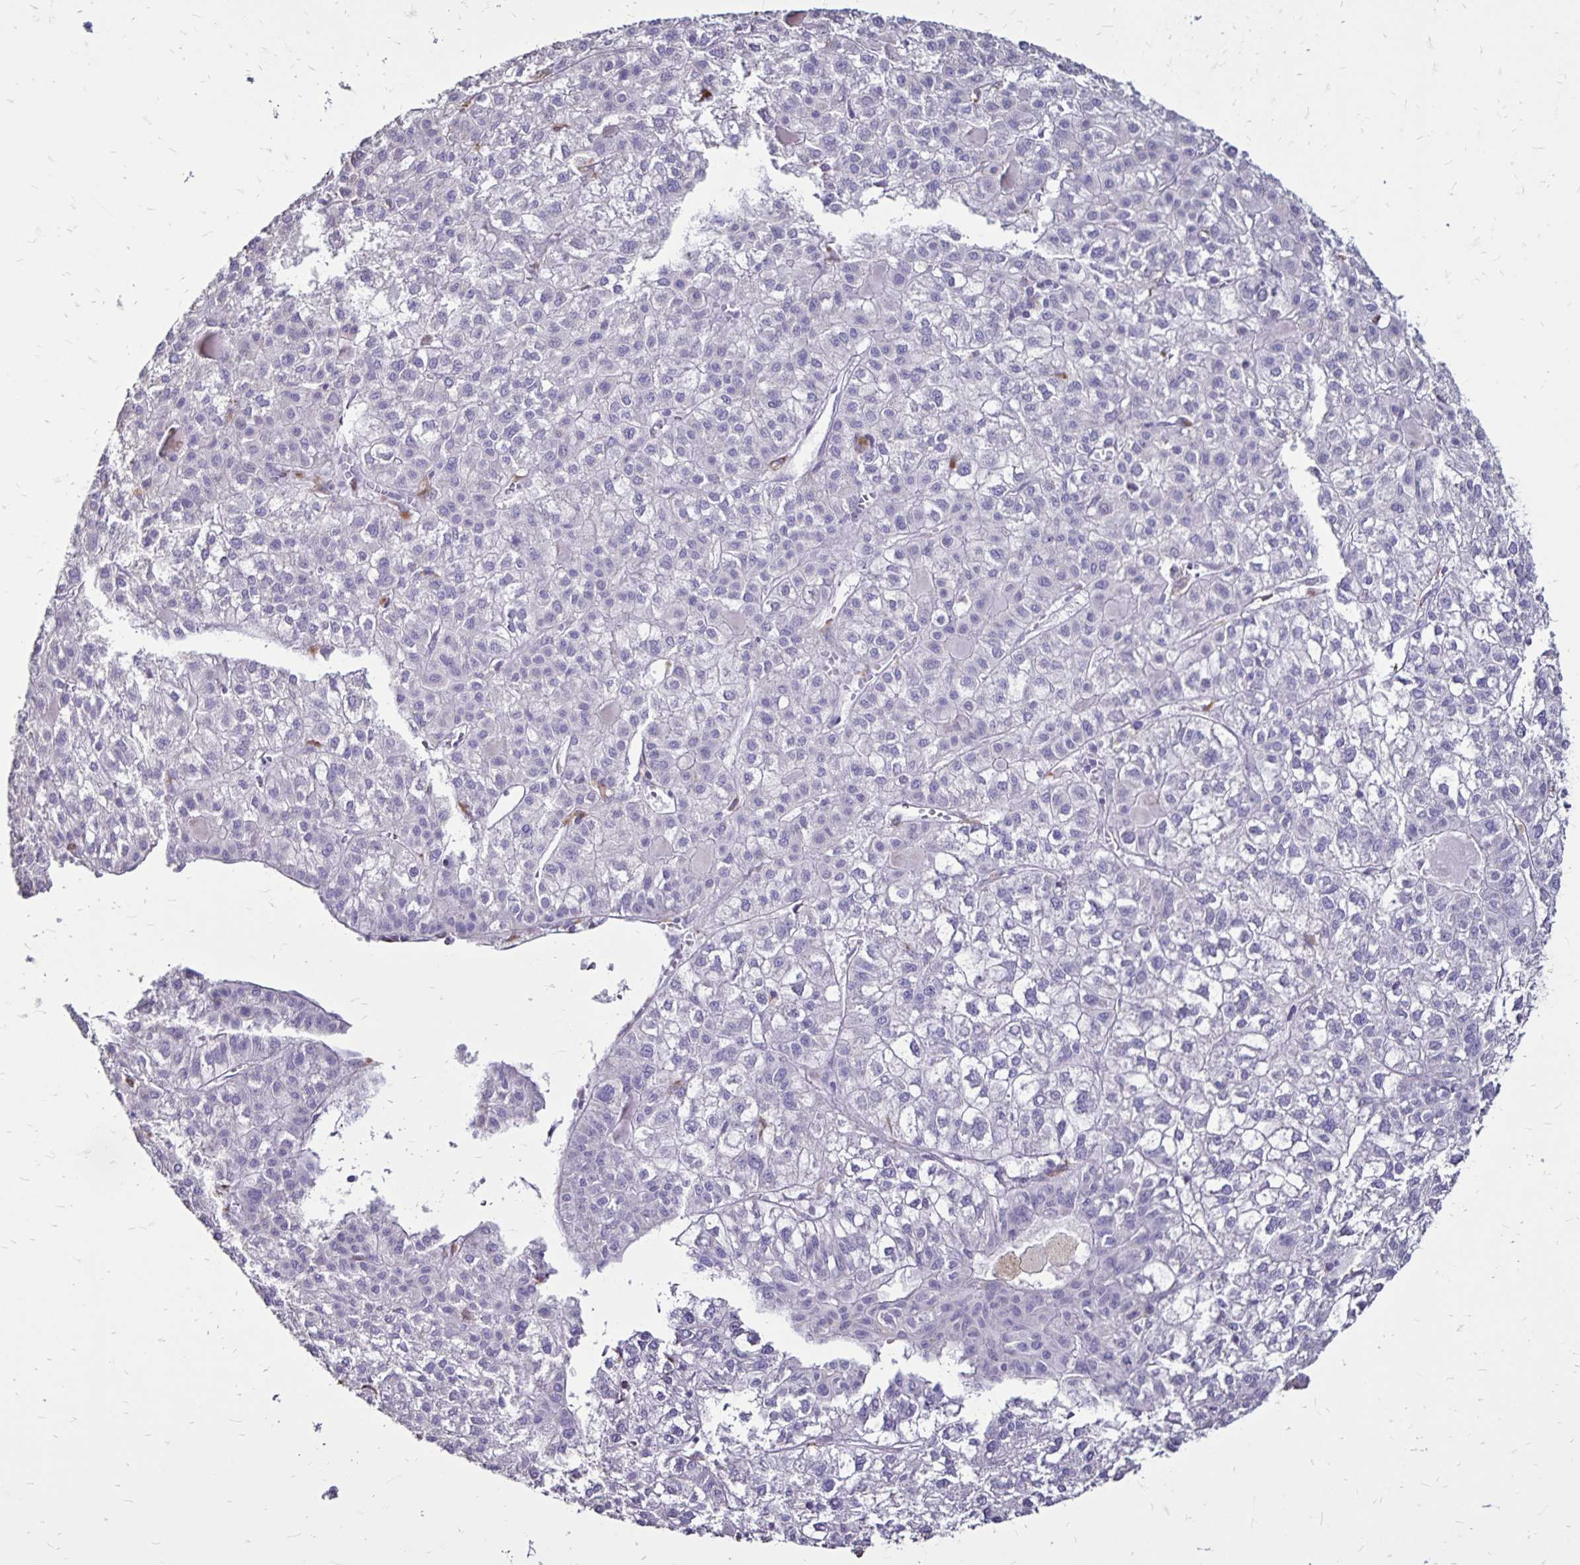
{"staining": {"intensity": "negative", "quantity": "none", "location": "none"}, "tissue": "liver cancer", "cell_type": "Tumor cells", "image_type": "cancer", "snomed": [{"axis": "morphology", "description": "Carcinoma, Hepatocellular, NOS"}, {"axis": "topography", "description": "Liver"}], "caption": "A micrograph of hepatocellular carcinoma (liver) stained for a protein demonstrates no brown staining in tumor cells.", "gene": "EVPL", "patient": {"sex": "female", "age": 43}}